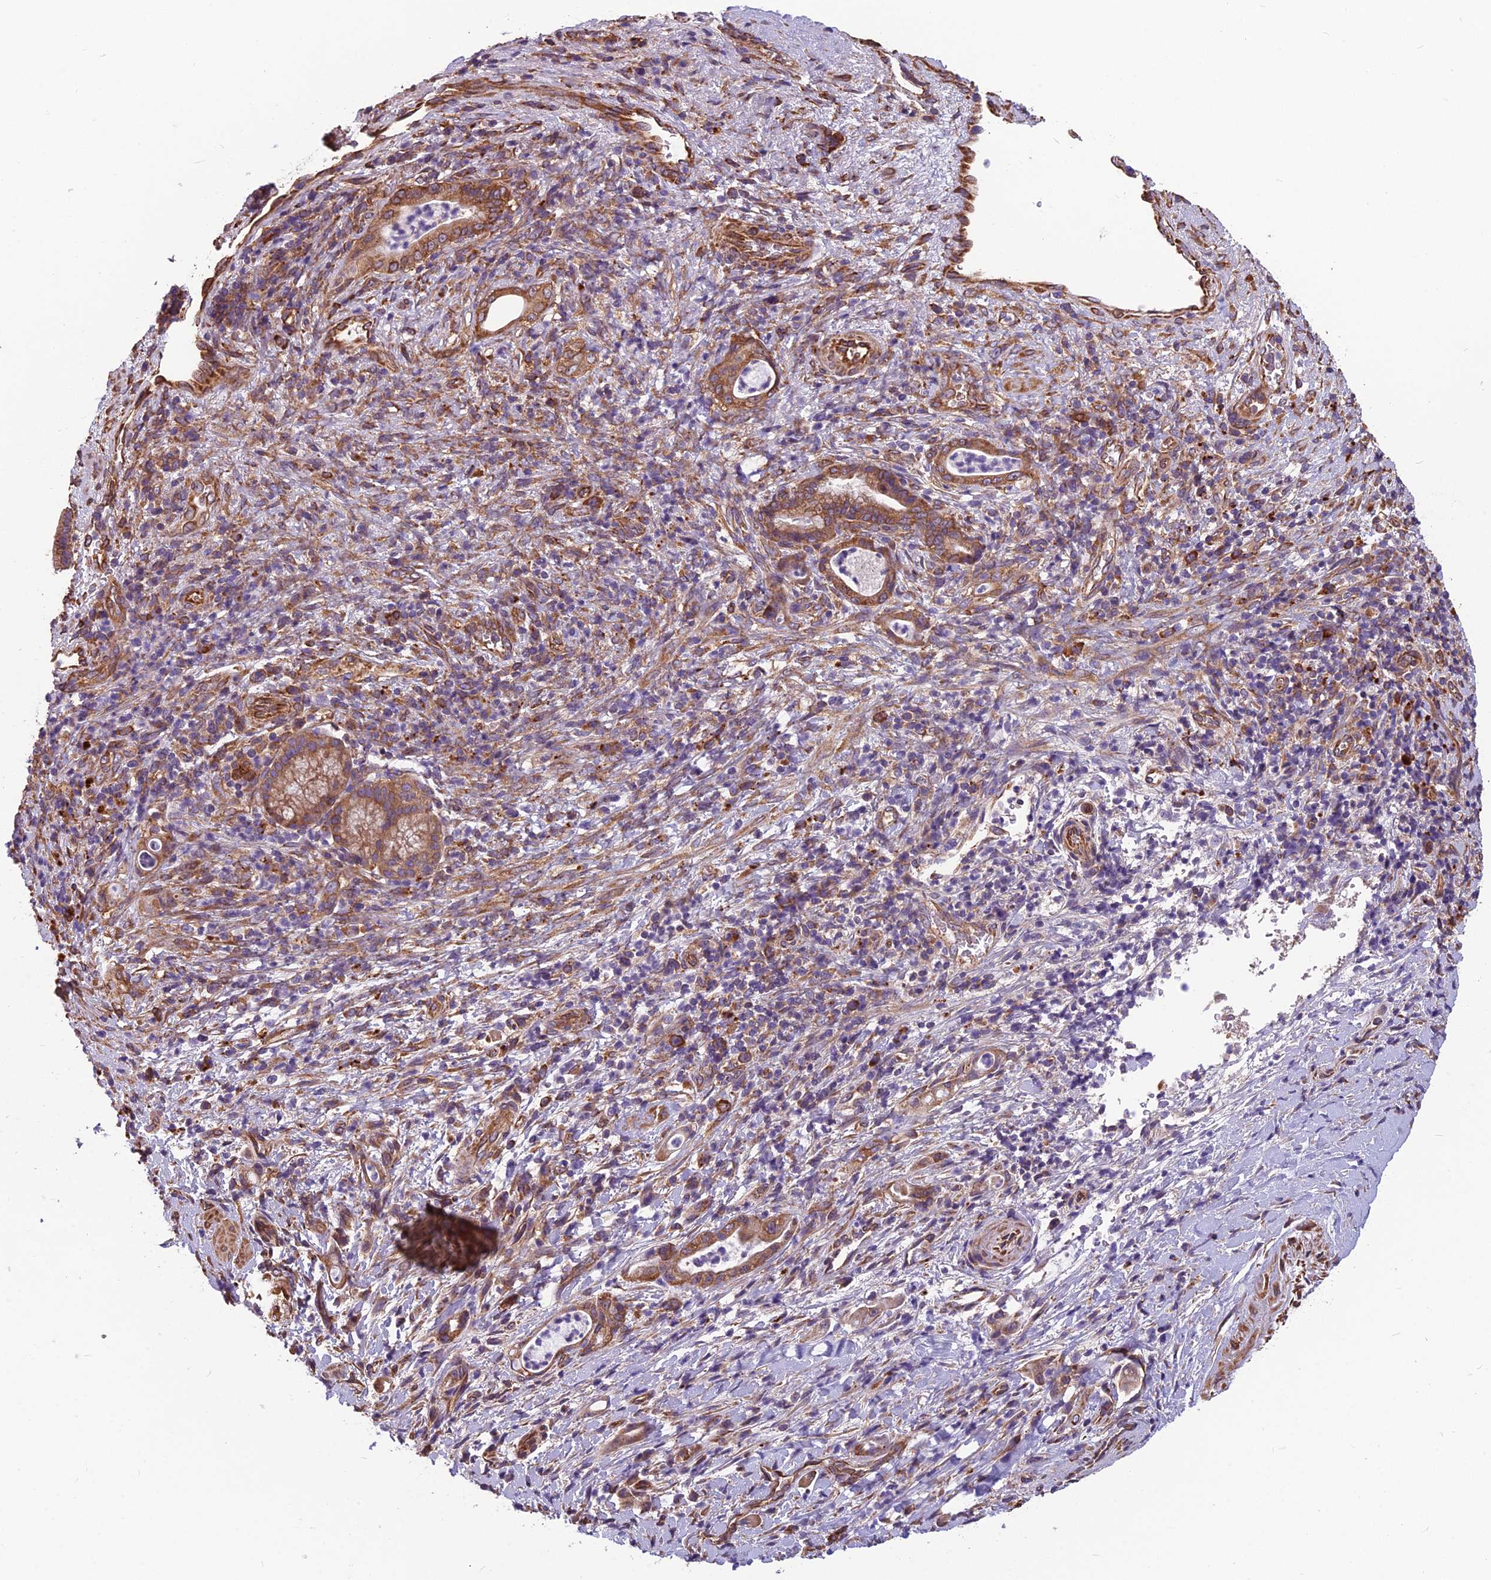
{"staining": {"intensity": "moderate", "quantity": ">75%", "location": "cytoplasmic/membranous"}, "tissue": "pancreatic cancer", "cell_type": "Tumor cells", "image_type": "cancer", "snomed": [{"axis": "morphology", "description": "Normal tissue, NOS"}, {"axis": "morphology", "description": "Adenocarcinoma, NOS"}, {"axis": "topography", "description": "Pancreas"}], "caption": "A high-resolution histopathology image shows immunohistochemistry (IHC) staining of pancreatic cancer (adenocarcinoma), which displays moderate cytoplasmic/membranous positivity in approximately >75% of tumor cells. The staining was performed using DAB to visualize the protein expression in brown, while the nuclei were stained in blue with hematoxylin (Magnification: 20x).", "gene": "SPDL1", "patient": {"sex": "female", "age": 55}}